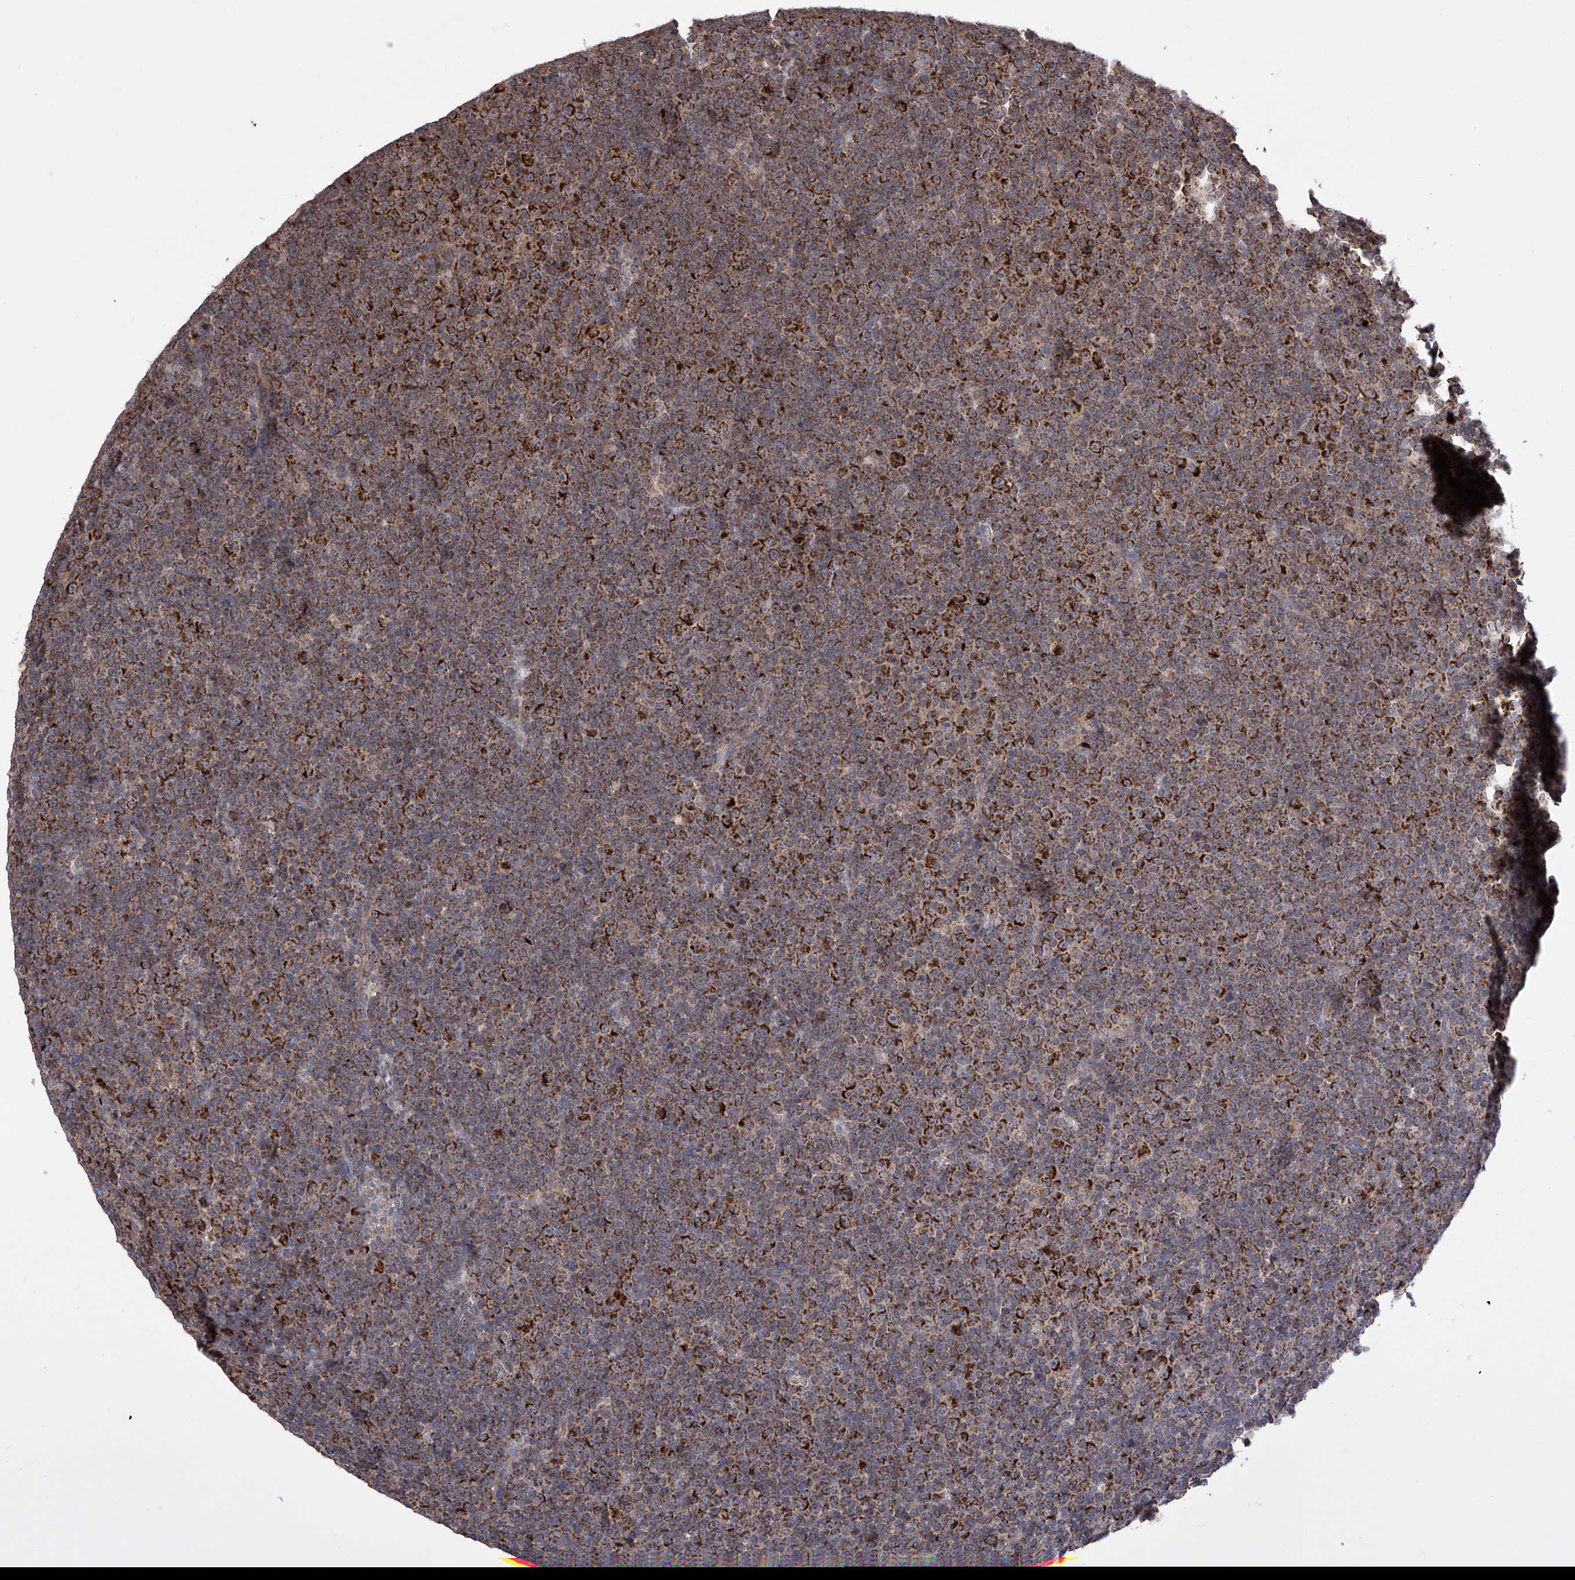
{"staining": {"intensity": "strong", "quantity": "25%-75%", "location": "cytoplasmic/membranous"}, "tissue": "lymphoma", "cell_type": "Tumor cells", "image_type": "cancer", "snomed": [{"axis": "morphology", "description": "Malignant lymphoma, non-Hodgkin's type, Low grade"}, {"axis": "topography", "description": "Lymph node"}], "caption": "Human lymphoma stained with a protein marker reveals strong staining in tumor cells.", "gene": "SDHAF4", "patient": {"sex": "female", "age": 67}}